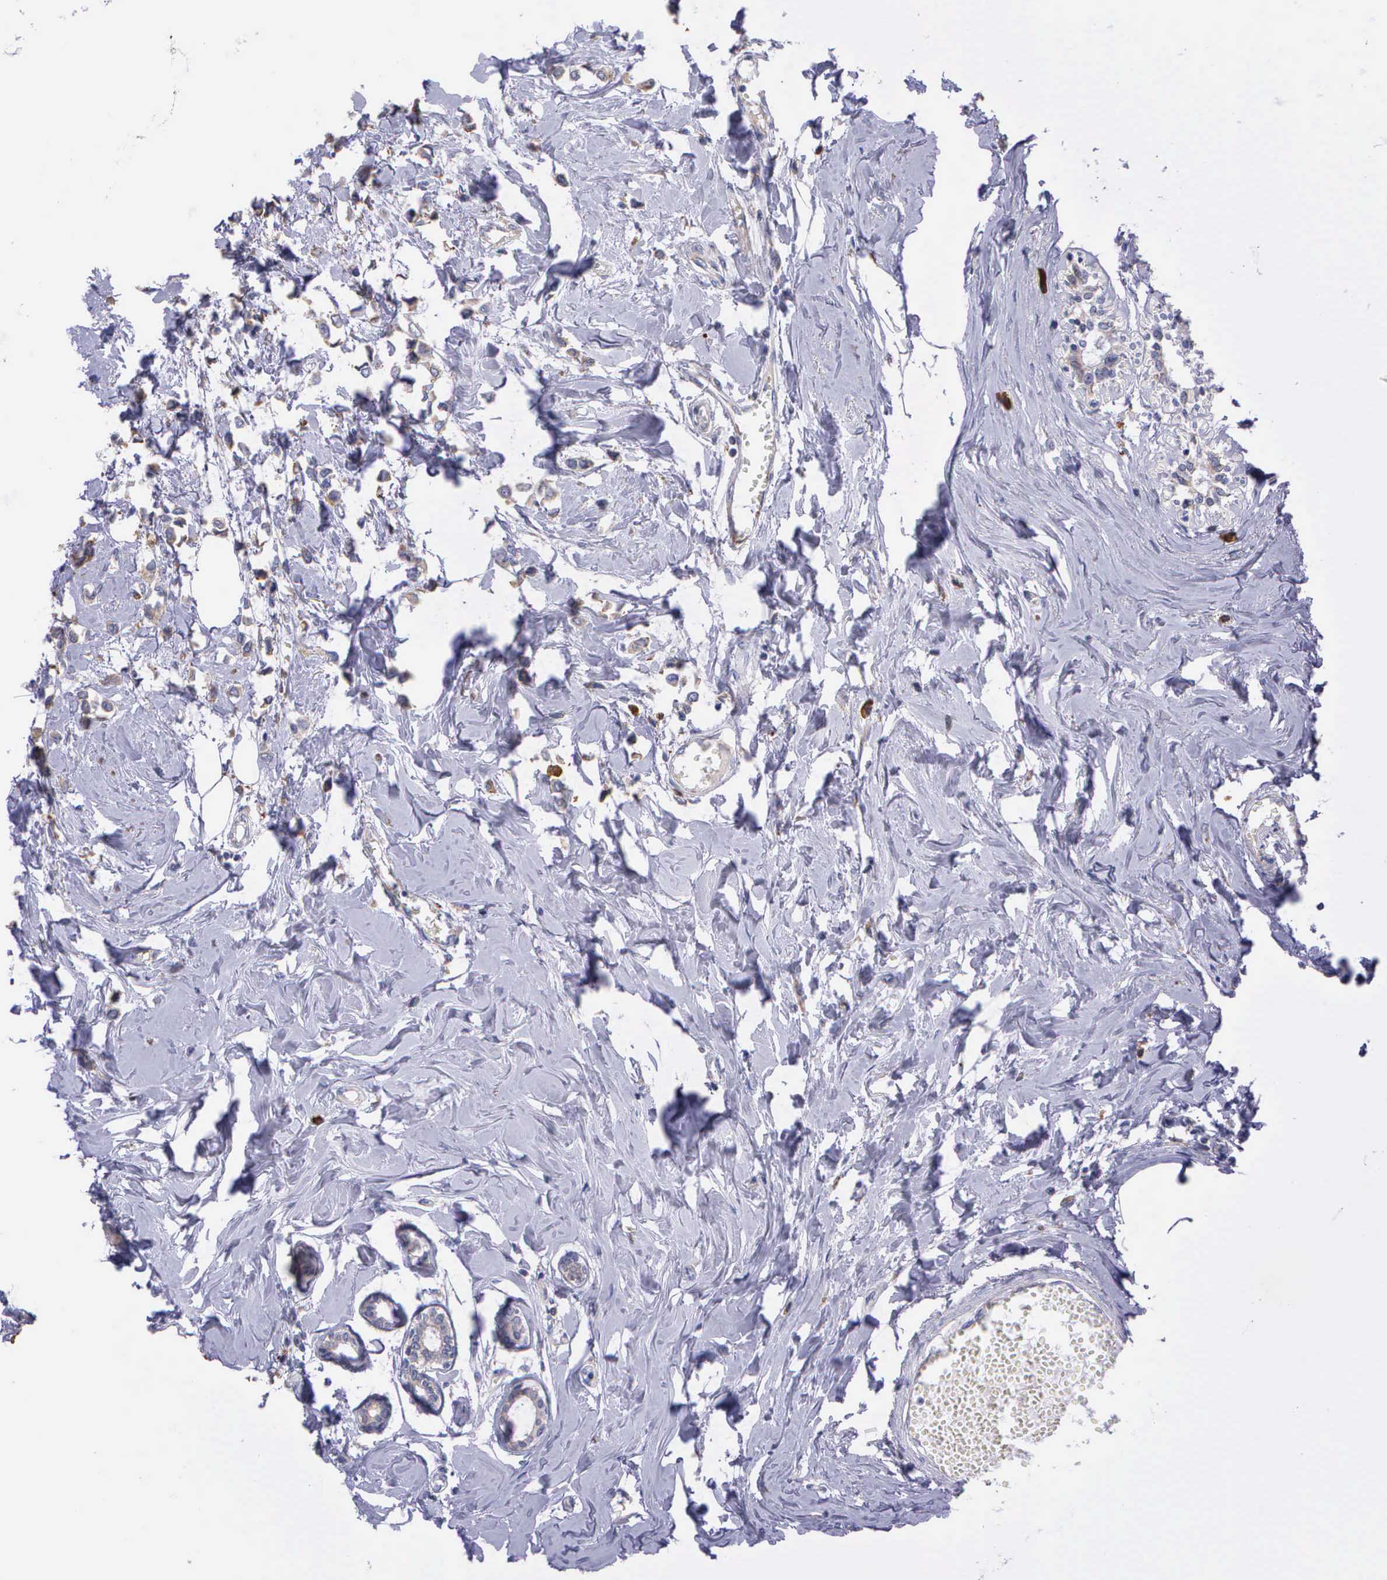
{"staining": {"intensity": "weak", "quantity": ">75%", "location": "cytoplasmic/membranous"}, "tissue": "breast cancer", "cell_type": "Tumor cells", "image_type": "cancer", "snomed": [{"axis": "morphology", "description": "Lobular carcinoma"}, {"axis": "topography", "description": "Breast"}], "caption": "Weak cytoplasmic/membranous protein staining is seen in approximately >75% of tumor cells in breast cancer.", "gene": "ZC3H12B", "patient": {"sex": "female", "age": 51}}